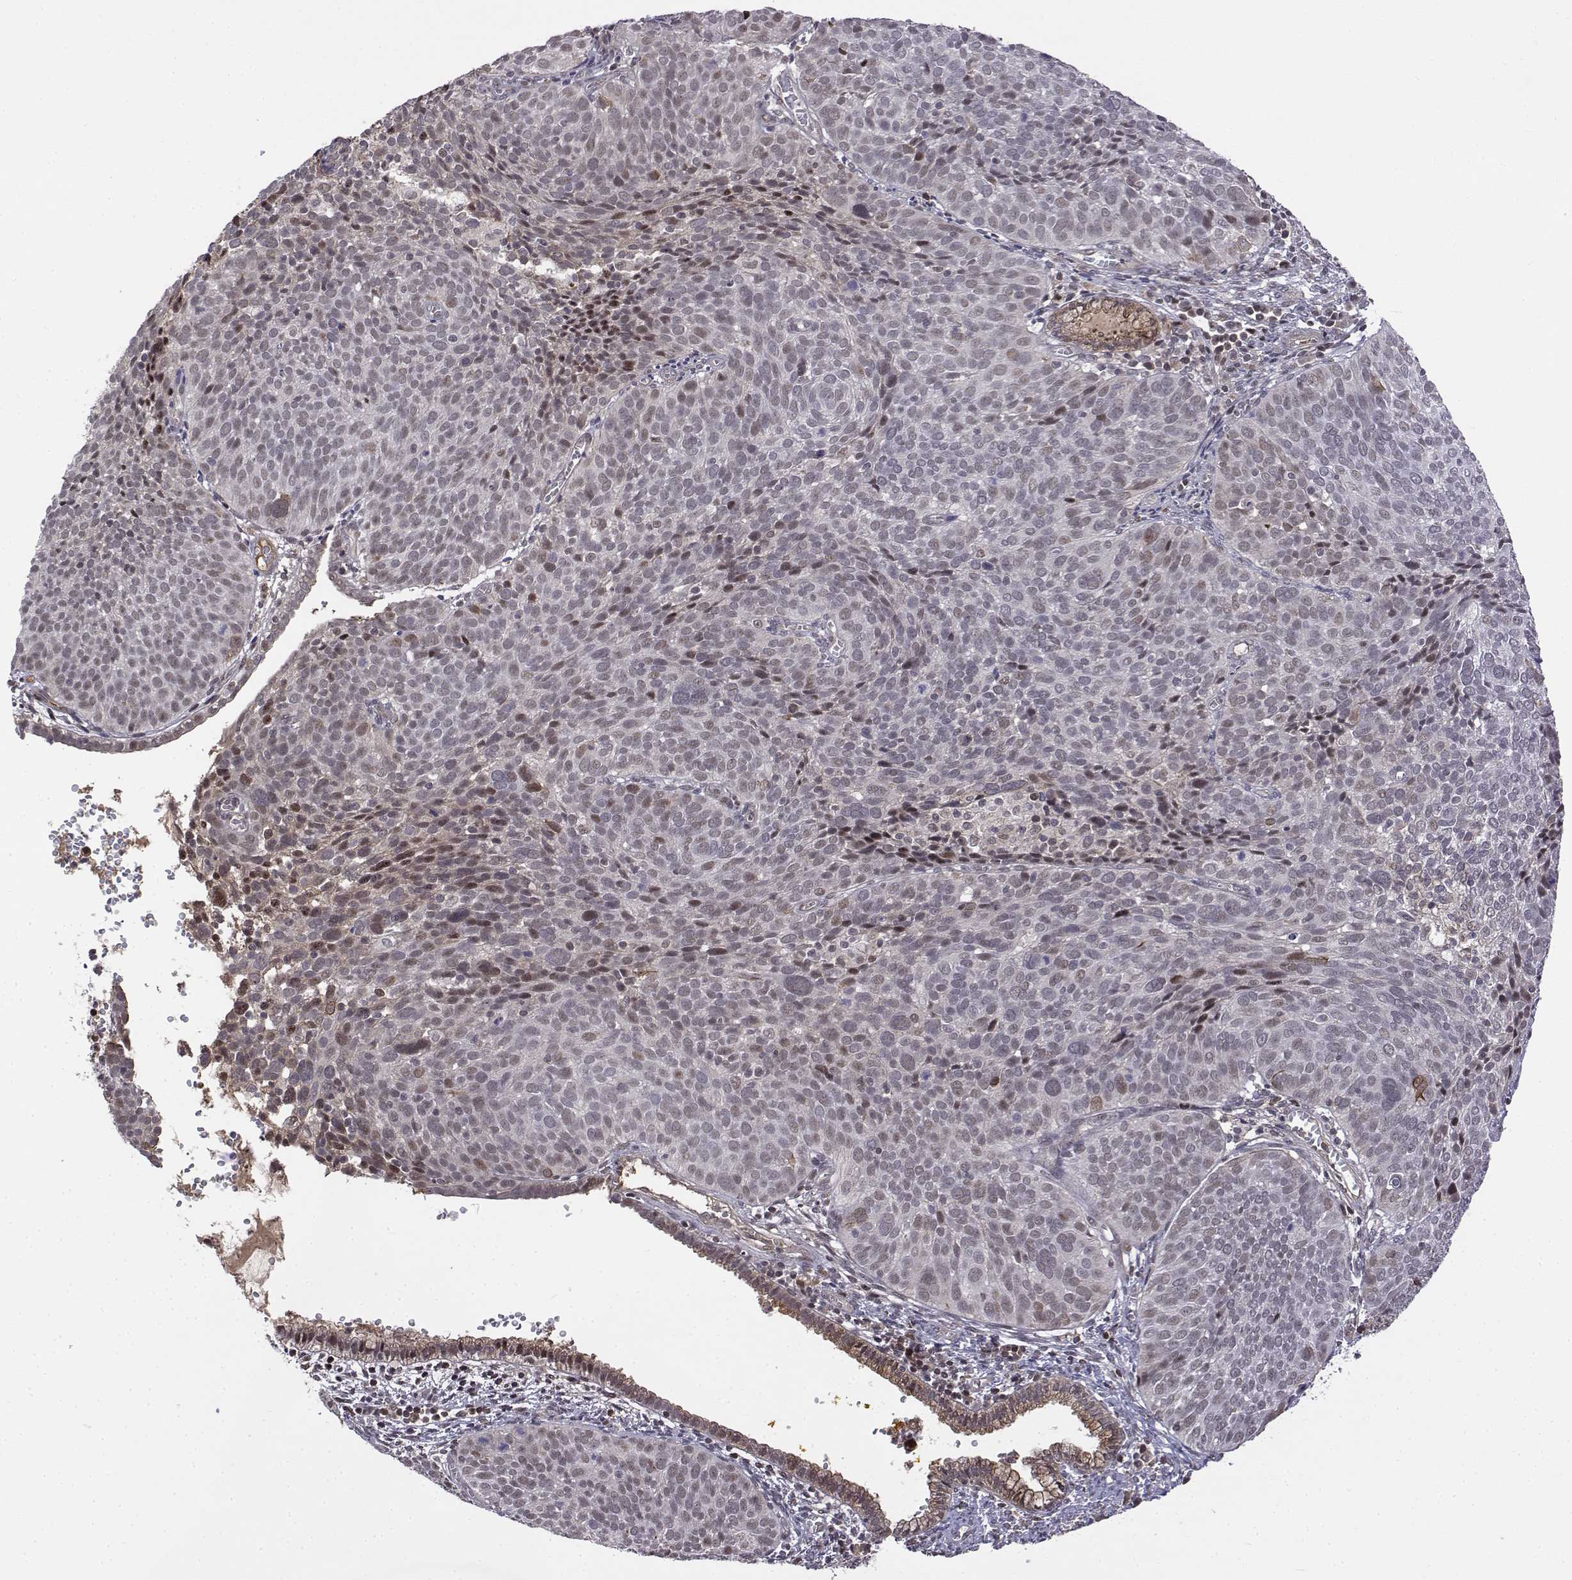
{"staining": {"intensity": "negative", "quantity": "none", "location": "none"}, "tissue": "cervical cancer", "cell_type": "Tumor cells", "image_type": "cancer", "snomed": [{"axis": "morphology", "description": "Squamous cell carcinoma, NOS"}, {"axis": "topography", "description": "Cervix"}], "caption": "The photomicrograph shows no significant positivity in tumor cells of cervical cancer. (IHC, brightfield microscopy, high magnification).", "gene": "ITGA7", "patient": {"sex": "female", "age": 39}}